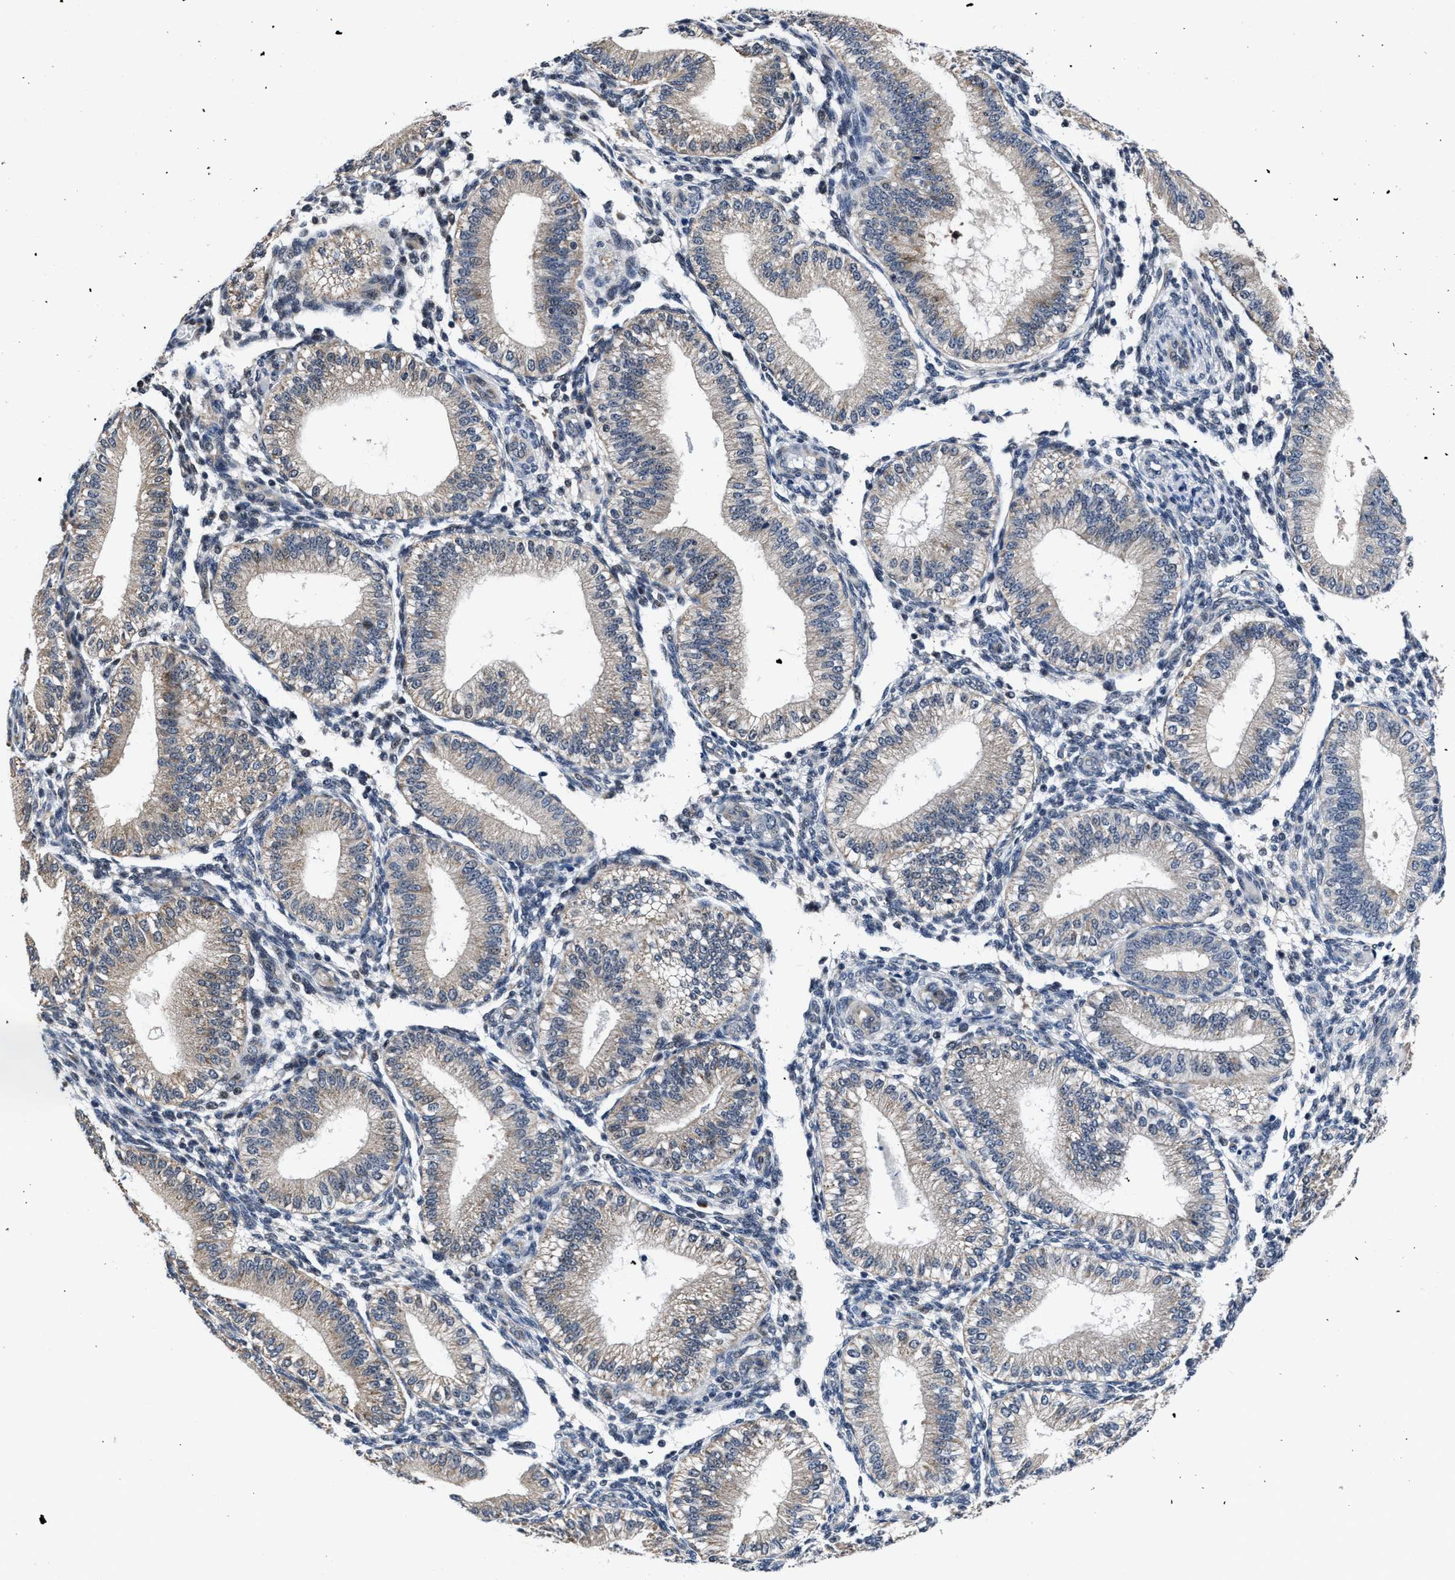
{"staining": {"intensity": "negative", "quantity": "none", "location": "none"}, "tissue": "endometrium", "cell_type": "Cells in endometrial stroma", "image_type": "normal", "snomed": [{"axis": "morphology", "description": "Normal tissue, NOS"}, {"axis": "topography", "description": "Endometrium"}], "caption": "IHC image of unremarkable human endometrium stained for a protein (brown), which shows no positivity in cells in endometrial stroma. (Stains: DAB (3,3'-diaminobenzidine) immunohistochemistry (IHC) with hematoxylin counter stain, Microscopy: brightfield microscopy at high magnification).", "gene": "TMEM53", "patient": {"sex": "female", "age": 39}}